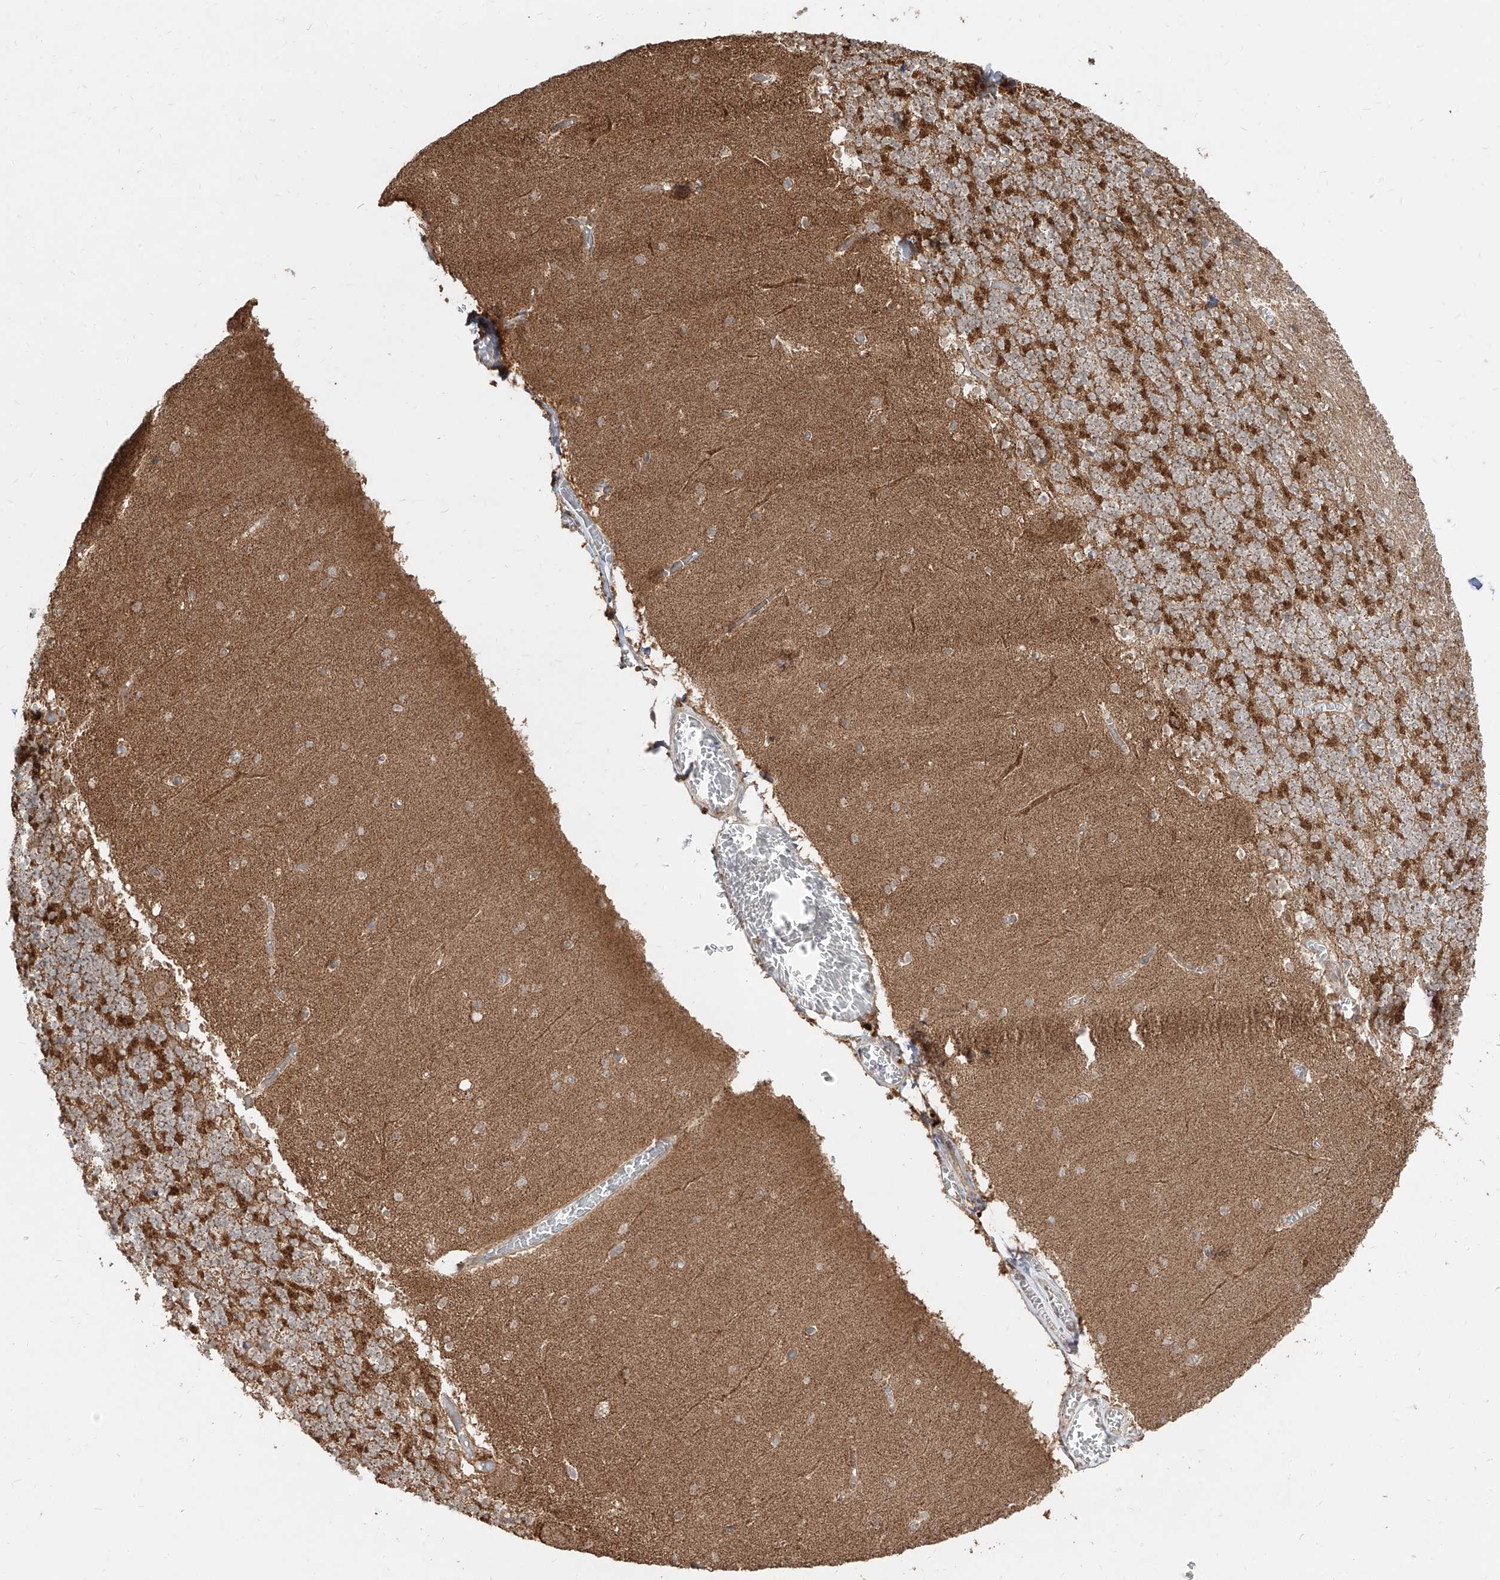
{"staining": {"intensity": "strong", "quantity": "25%-75%", "location": "cytoplasmic/membranous"}, "tissue": "cerebellum", "cell_type": "Cells in granular layer", "image_type": "normal", "snomed": [{"axis": "morphology", "description": "Normal tissue, NOS"}, {"axis": "topography", "description": "Cerebellum"}], "caption": "Immunohistochemistry (IHC) histopathology image of unremarkable human cerebellum stained for a protein (brown), which demonstrates high levels of strong cytoplasmic/membranous positivity in about 25%-75% of cells in granular layer.", "gene": "AIM2", "patient": {"sex": "female", "age": 28}}